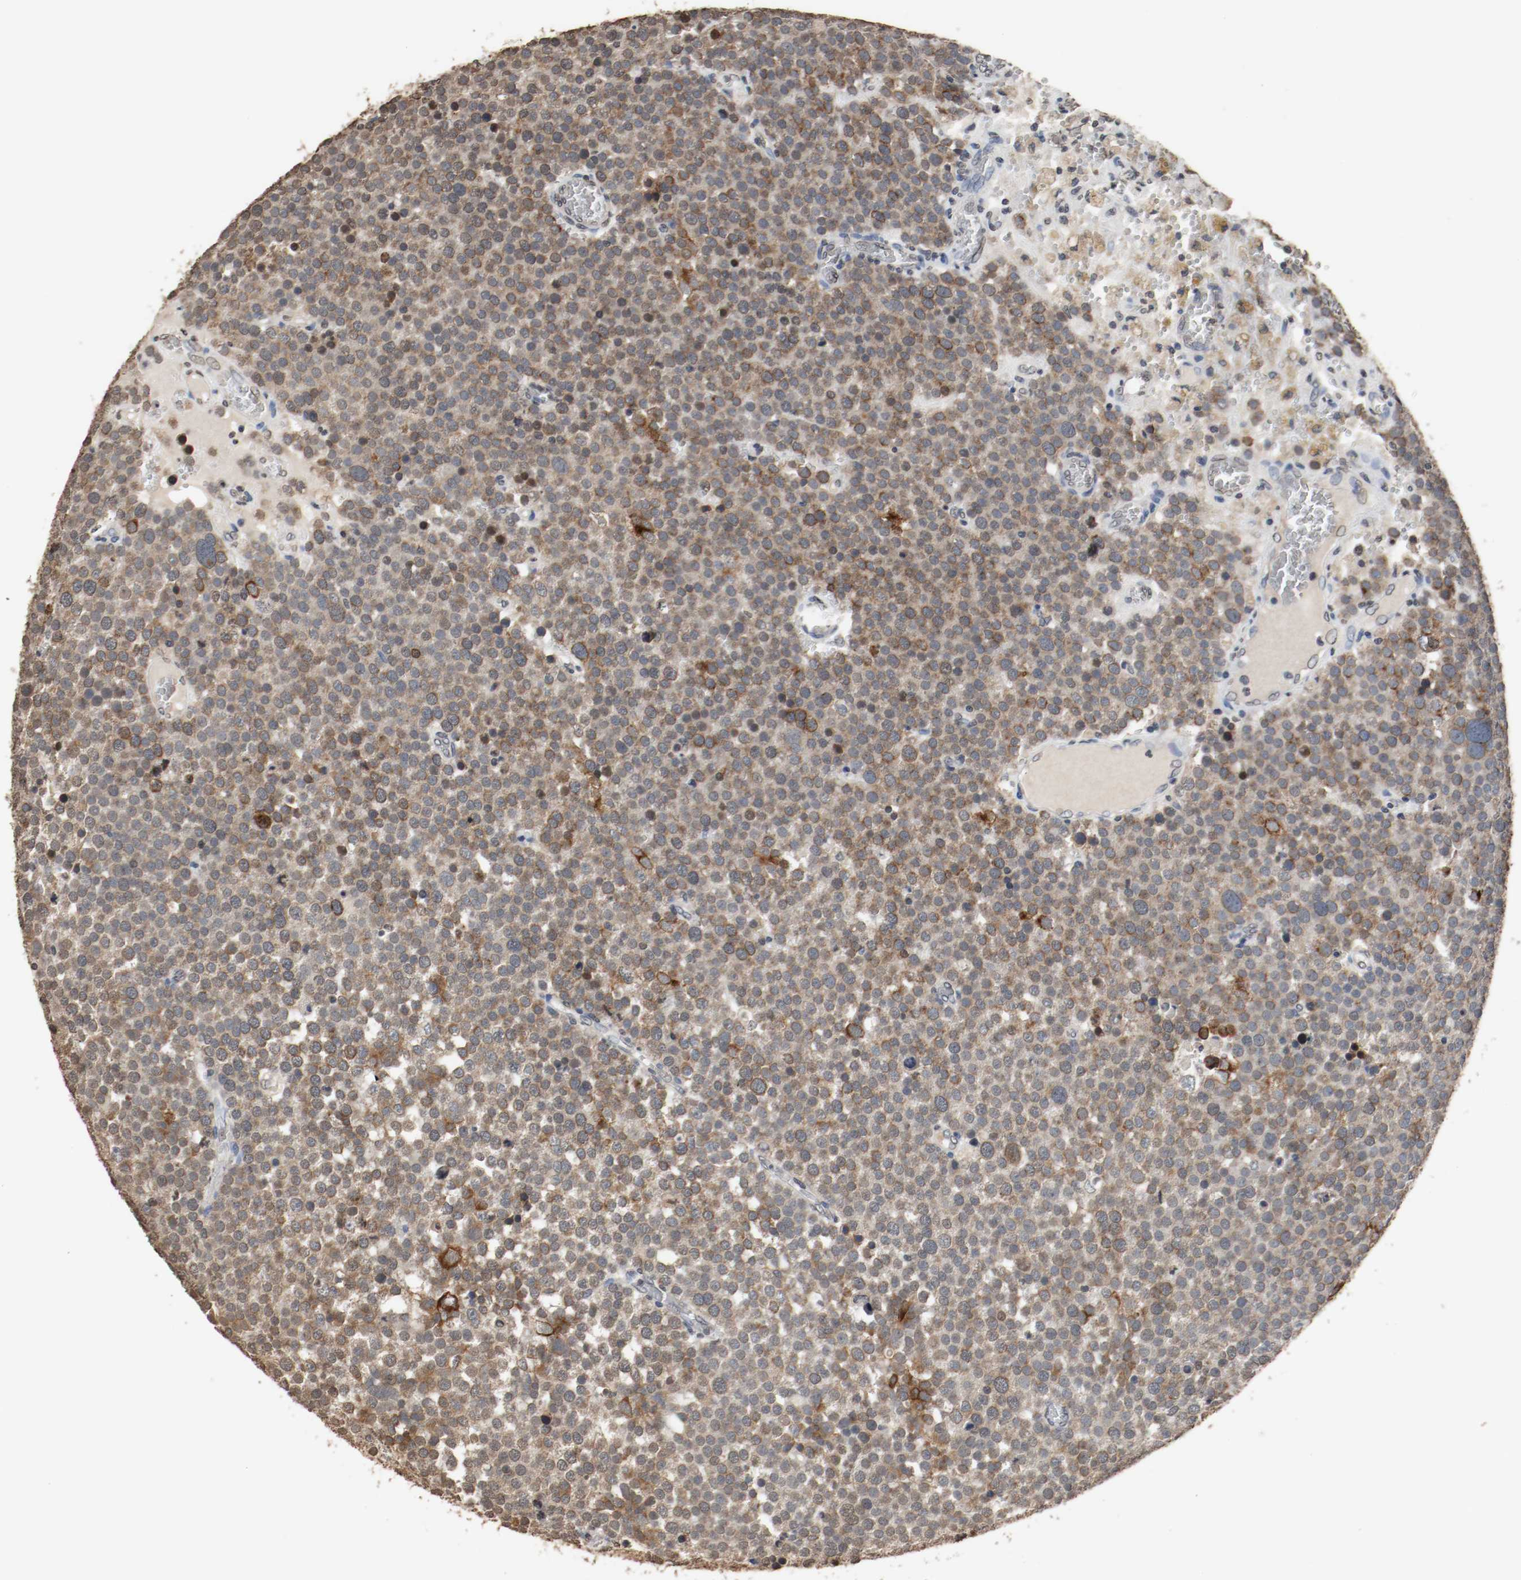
{"staining": {"intensity": "moderate", "quantity": ">75%", "location": "cytoplasmic/membranous"}, "tissue": "testis cancer", "cell_type": "Tumor cells", "image_type": "cancer", "snomed": [{"axis": "morphology", "description": "Seminoma, NOS"}, {"axis": "topography", "description": "Testis"}], "caption": "Brown immunohistochemical staining in testis cancer (seminoma) shows moderate cytoplasmic/membranous staining in about >75% of tumor cells.", "gene": "RTN4", "patient": {"sex": "male", "age": 71}}